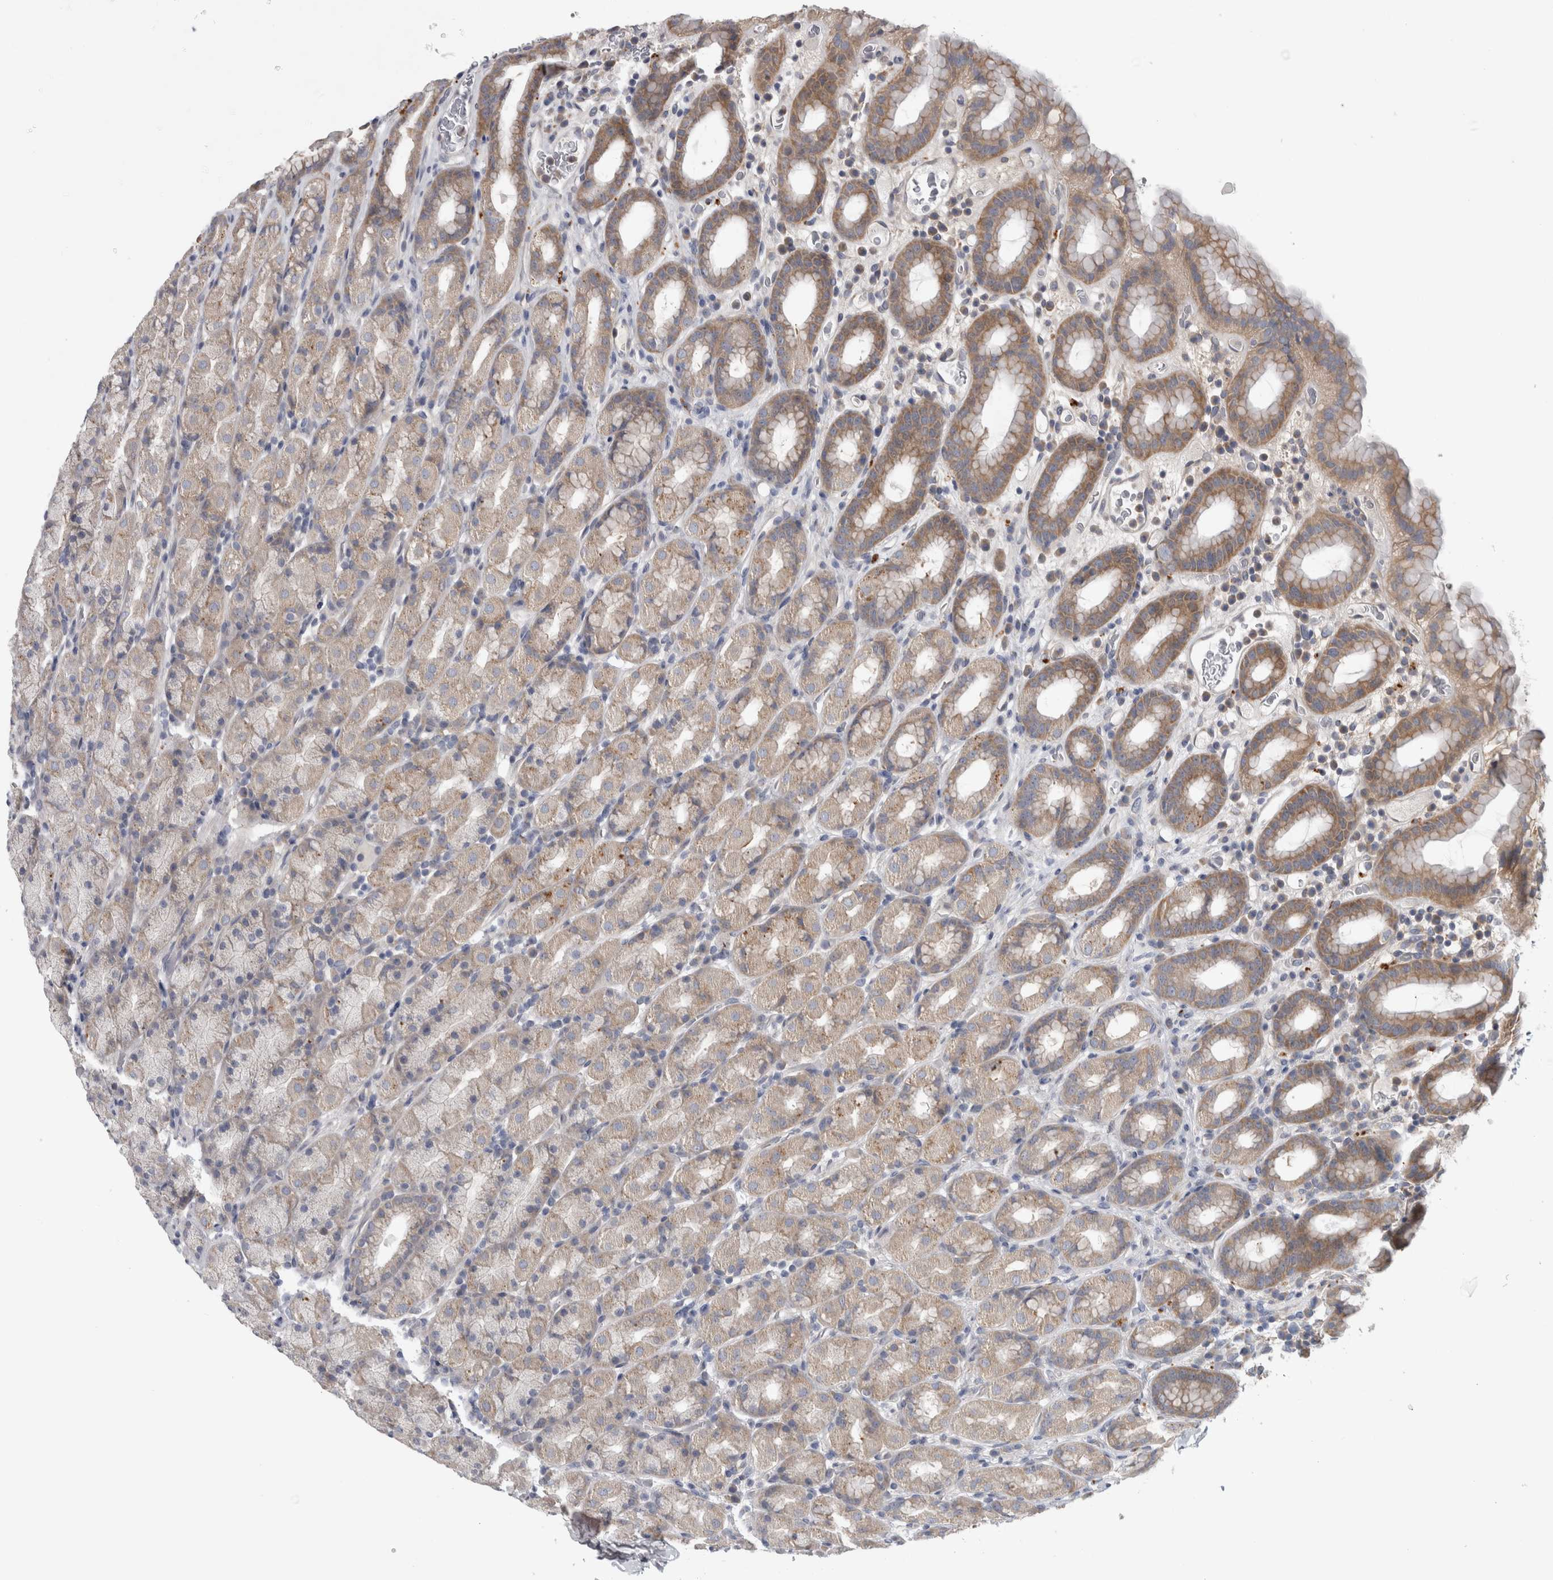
{"staining": {"intensity": "moderate", "quantity": "25%-75%", "location": "cytoplasmic/membranous"}, "tissue": "stomach", "cell_type": "Glandular cells", "image_type": "normal", "snomed": [{"axis": "morphology", "description": "Normal tissue, NOS"}, {"axis": "topography", "description": "Stomach, upper"}], "caption": "Moderate cytoplasmic/membranous positivity is appreciated in approximately 25%-75% of glandular cells in benign stomach.", "gene": "ATXN2", "patient": {"sex": "male", "age": 68}}